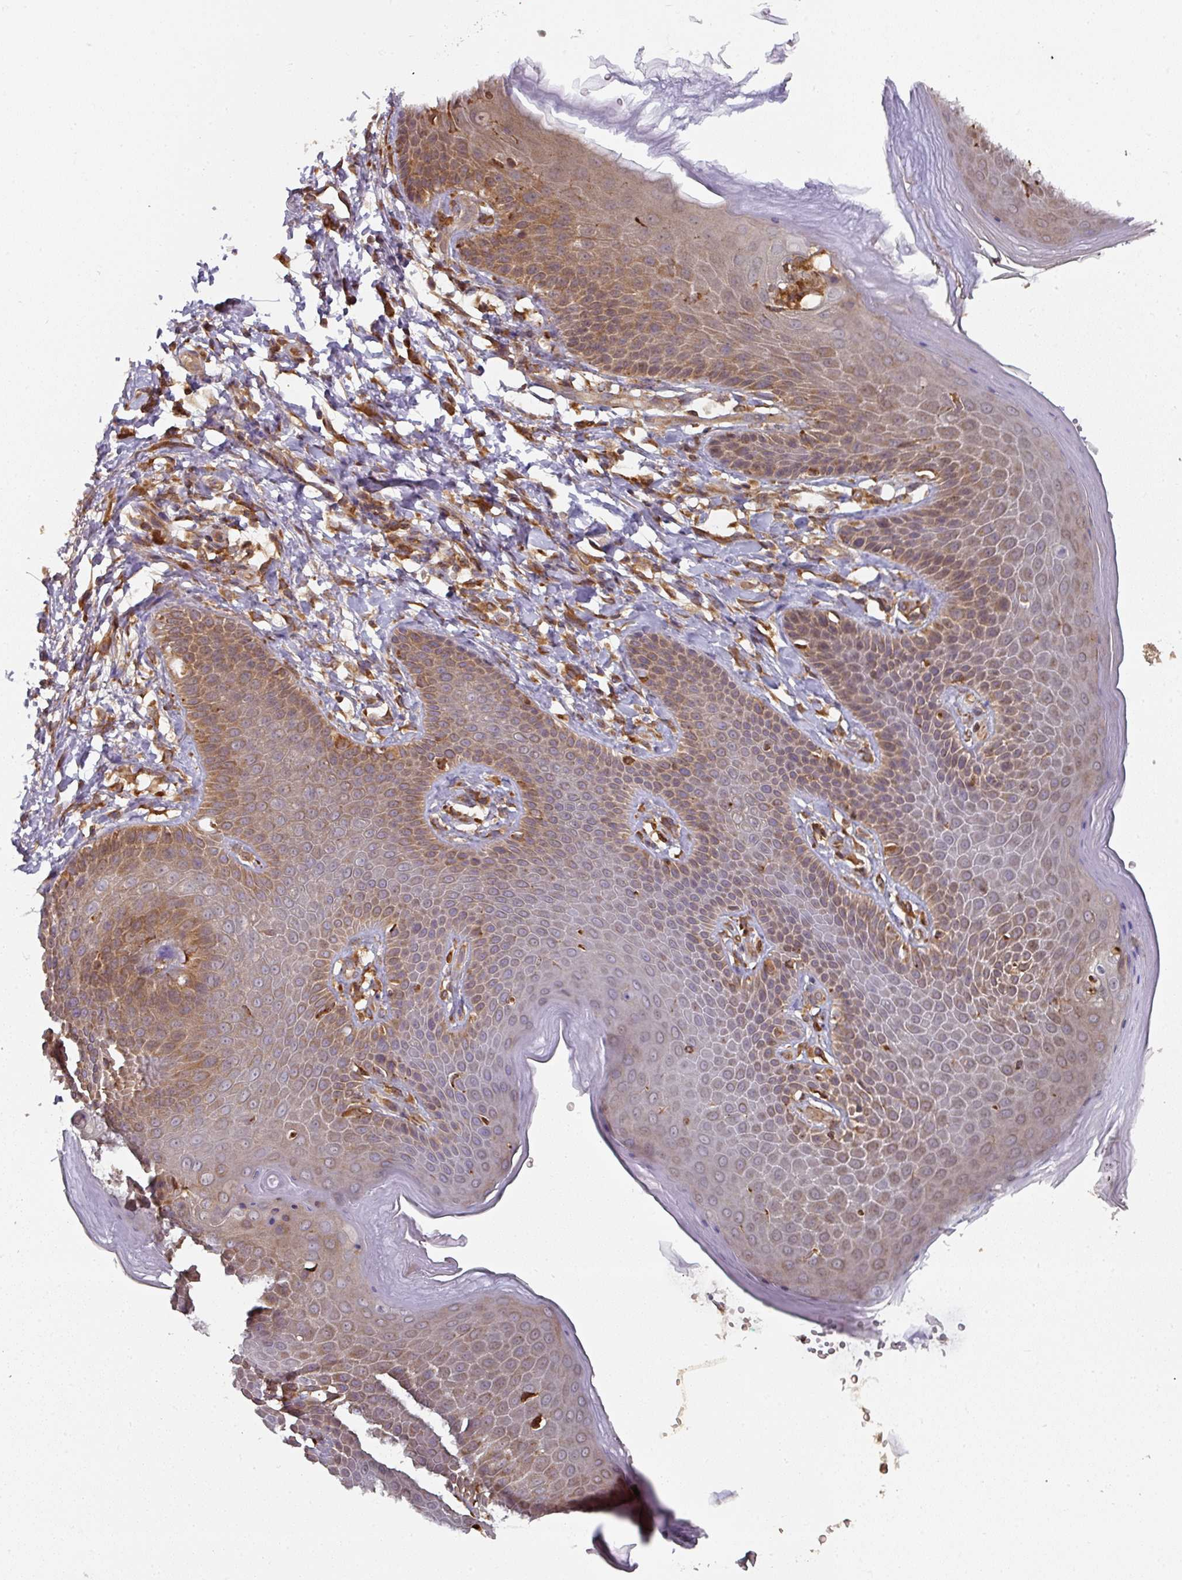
{"staining": {"intensity": "moderate", "quantity": "25%-75%", "location": "cytoplasmic/membranous"}, "tissue": "skin", "cell_type": "Epidermal cells", "image_type": "normal", "snomed": [{"axis": "morphology", "description": "Normal tissue, NOS"}, {"axis": "topography", "description": "Peripheral nerve tissue"}], "caption": "Protein expression analysis of normal skin shows moderate cytoplasmic/membranous positivity in approximately 25%-75% of epidermal cells. The staining was performed using DAB (3,3'-diaminobenzidine), with brown indicating positive protein expression. Nuclei are stained blue with hematoxylin.", "gene": "CEP95", "patient": {"sex": "male", "age": 51}}